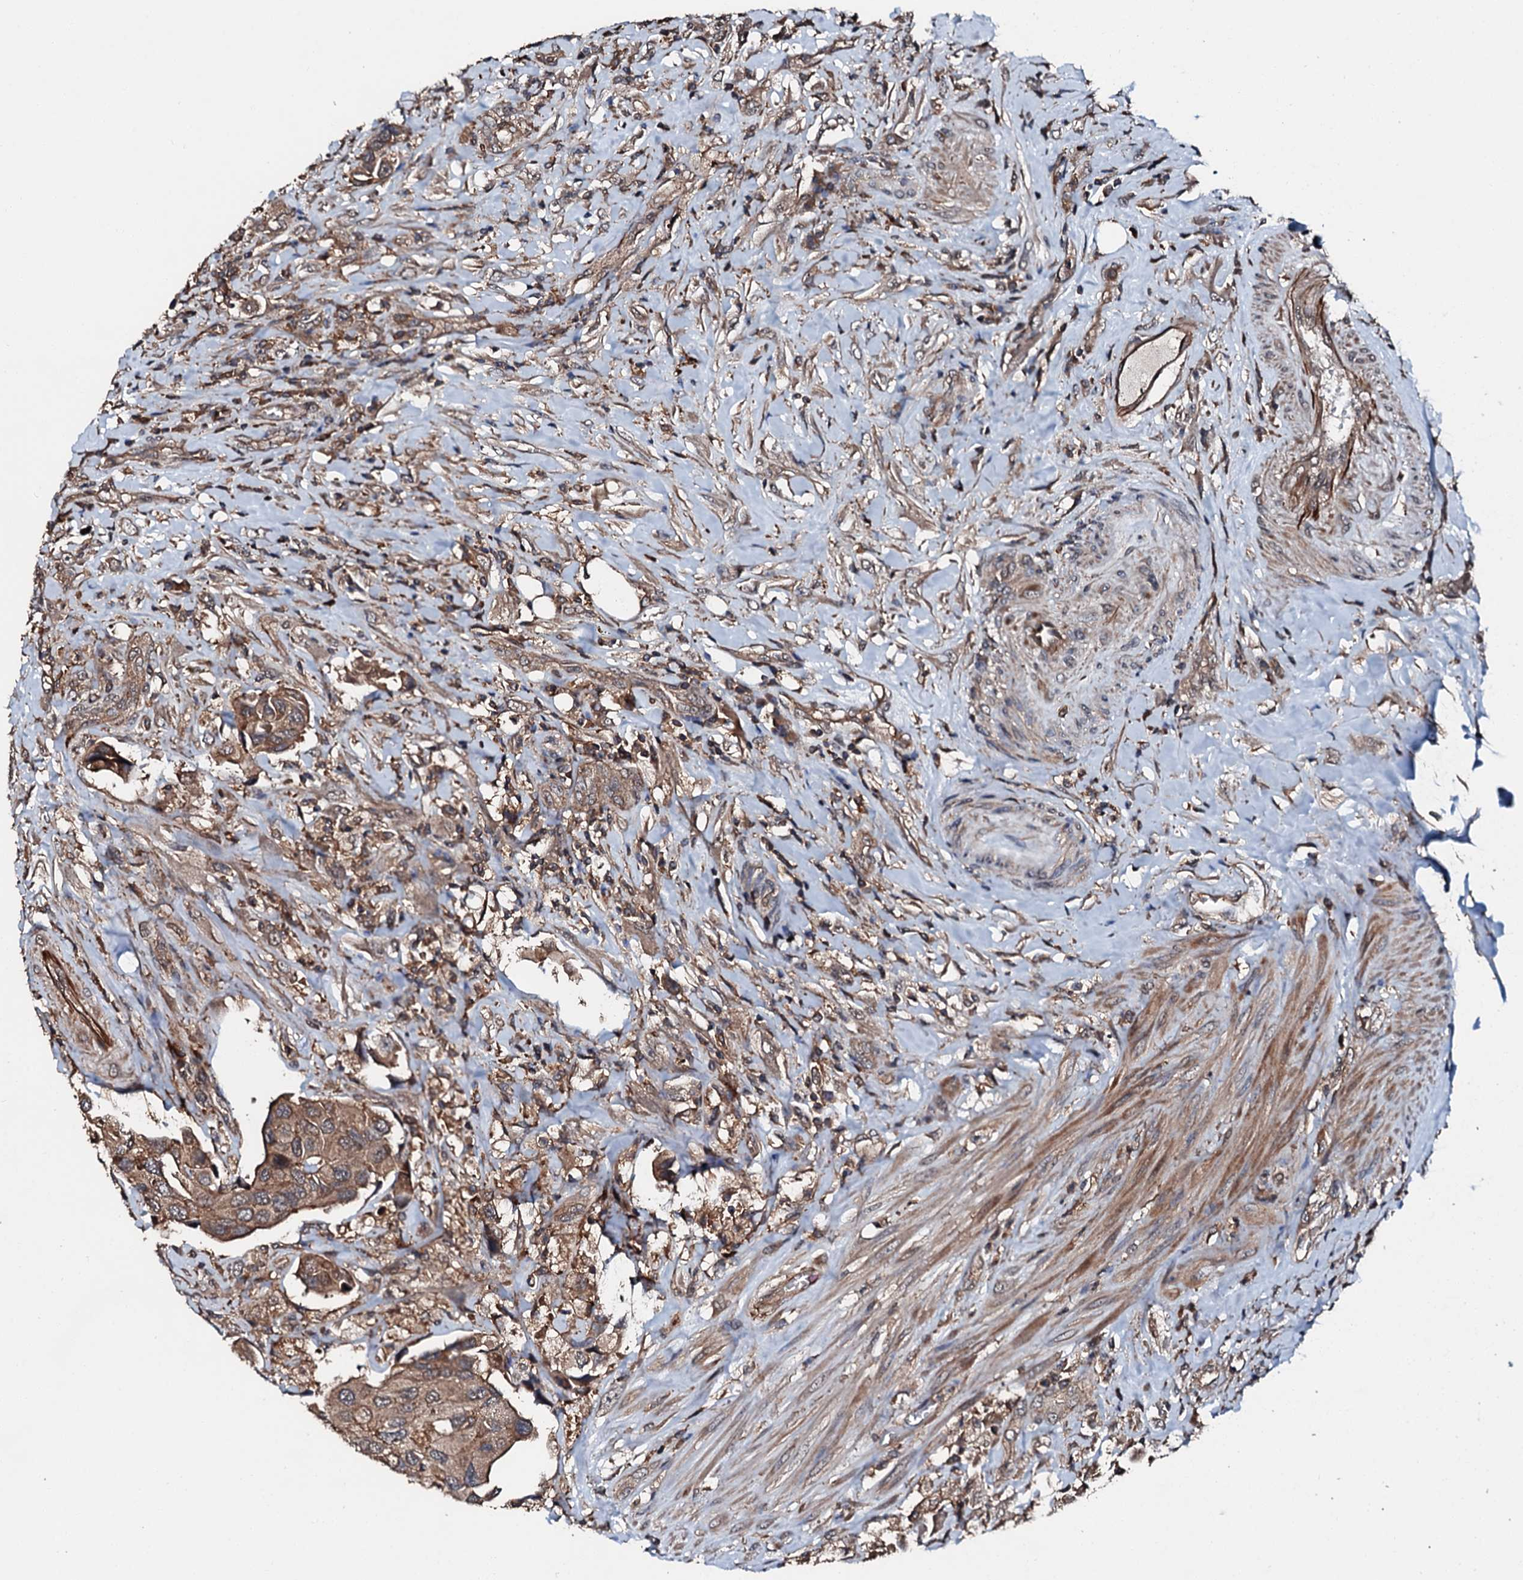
{"staining": {"intensity": "moderate", "quantity": ">75%", "location": "cytoplasmic/membranous"}, "tissue": "urothelial cancer", "cell_type": "Tumor cells", "image_type": "cancer", "snomed": [{"axis": "morphology", "description": "Urothelial carcinoma, High grade"}, {"axis": "topography", "description": "Urinary bladder"}], "caption": "Human urothelial carcinoma (high-grade) stained with a protein marker reveals moderate staining in tumor cells.", "gene": "FGD4", "patient": {"sex": "male", "age": 74}}